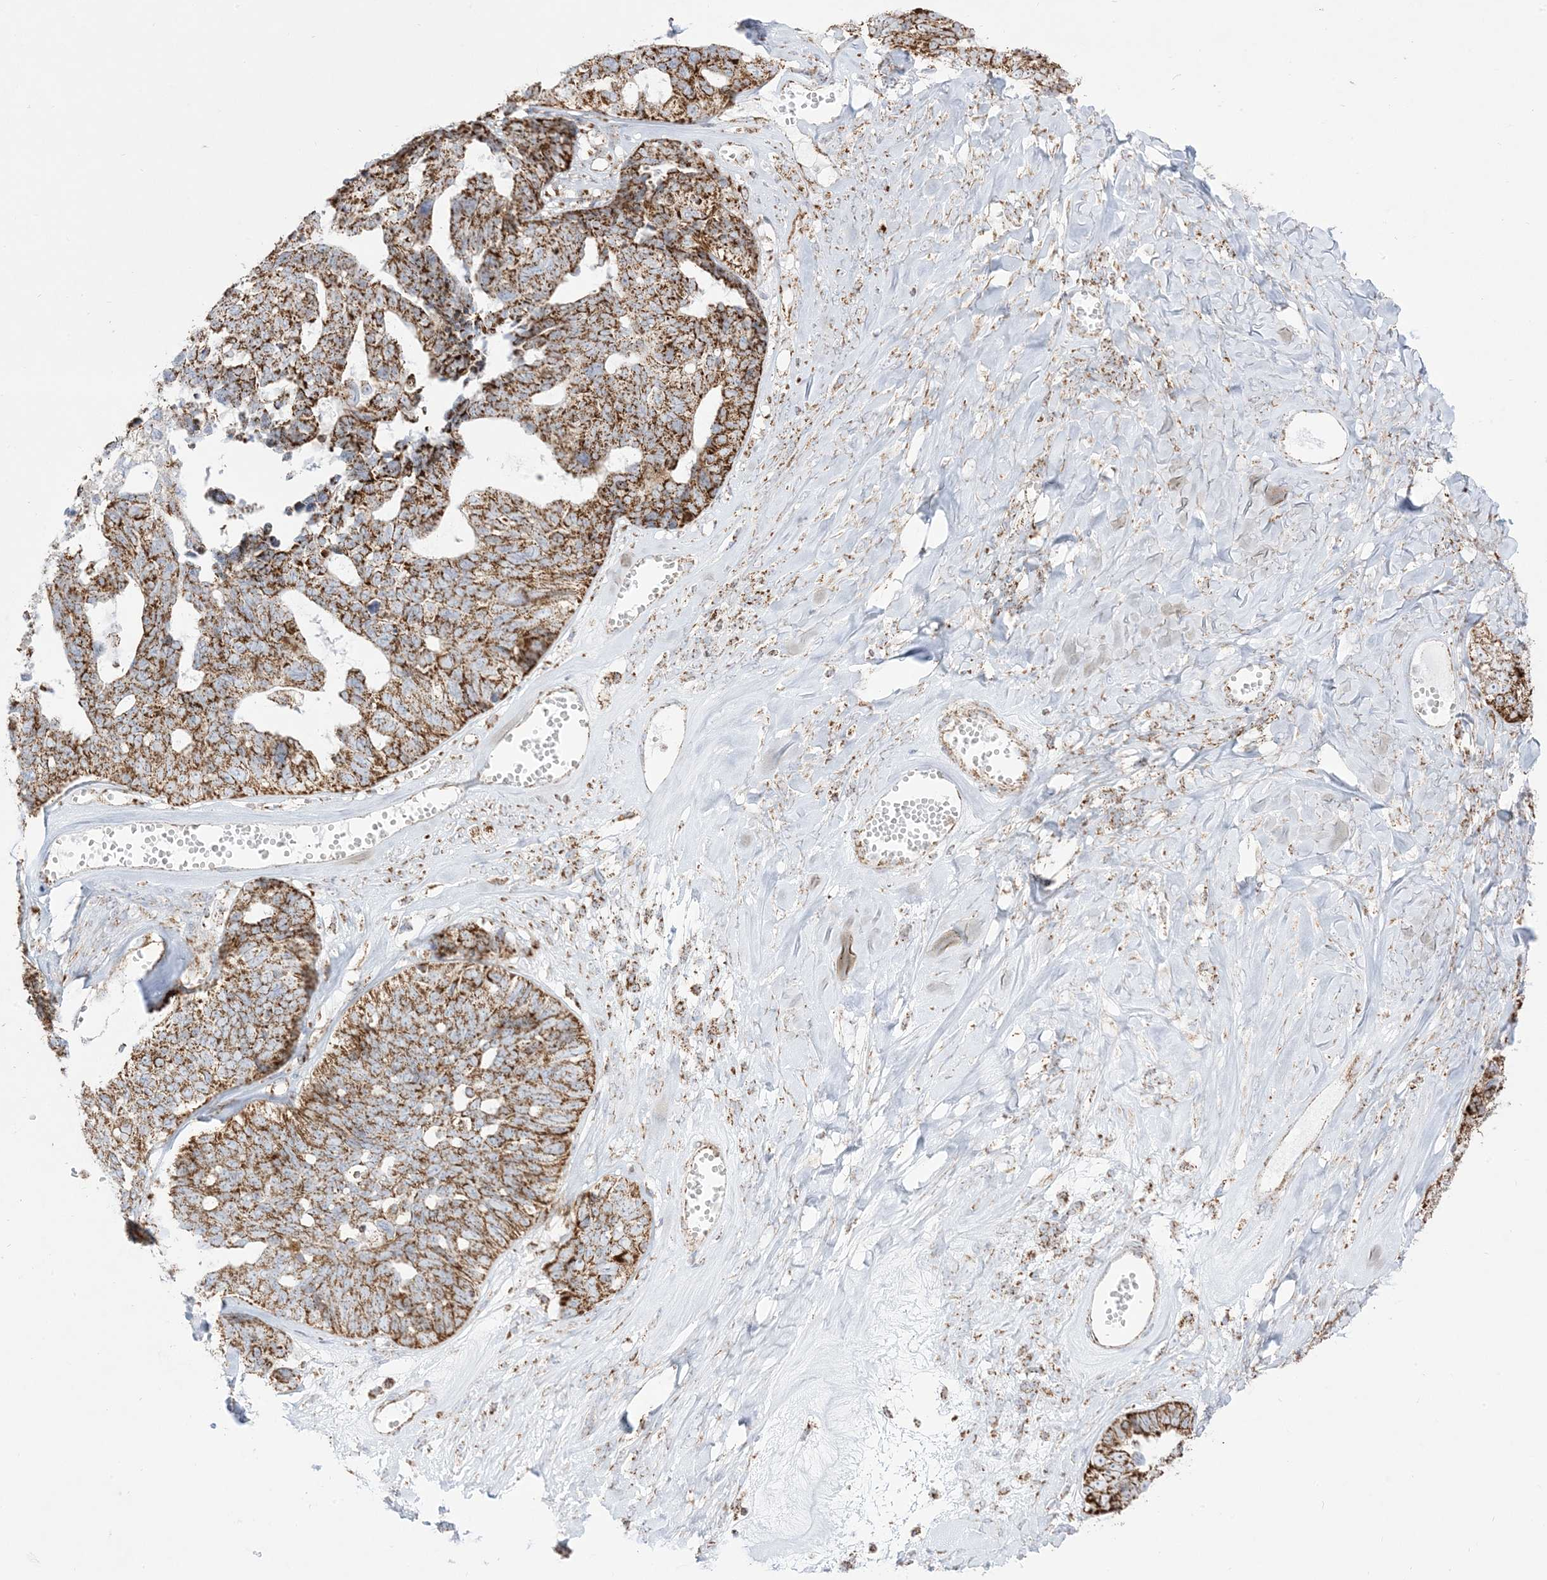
{"staining": {"intensity": "moderate", "quantity": ">75%", "location": "cytoplasmic/membranous"}, "tissue": "ovarian cancer", "cell_type": "Tumor cells", "image_type": "cancer", "snomed": [{"axis": "morphology", "description": "Cystadenocarcinoma, serous, NOS"}, {"axis": "topography", "description": "Ovary"}], "caption": "IHC of ovarian cancer (serous cystadenocarcinoma) reveals medium levels of moderate cytoplasmic/membranous positivity in about >75% of tumor cells.", "gene": "MRPS36", "patient": {"sex": "female", "age": 79}}